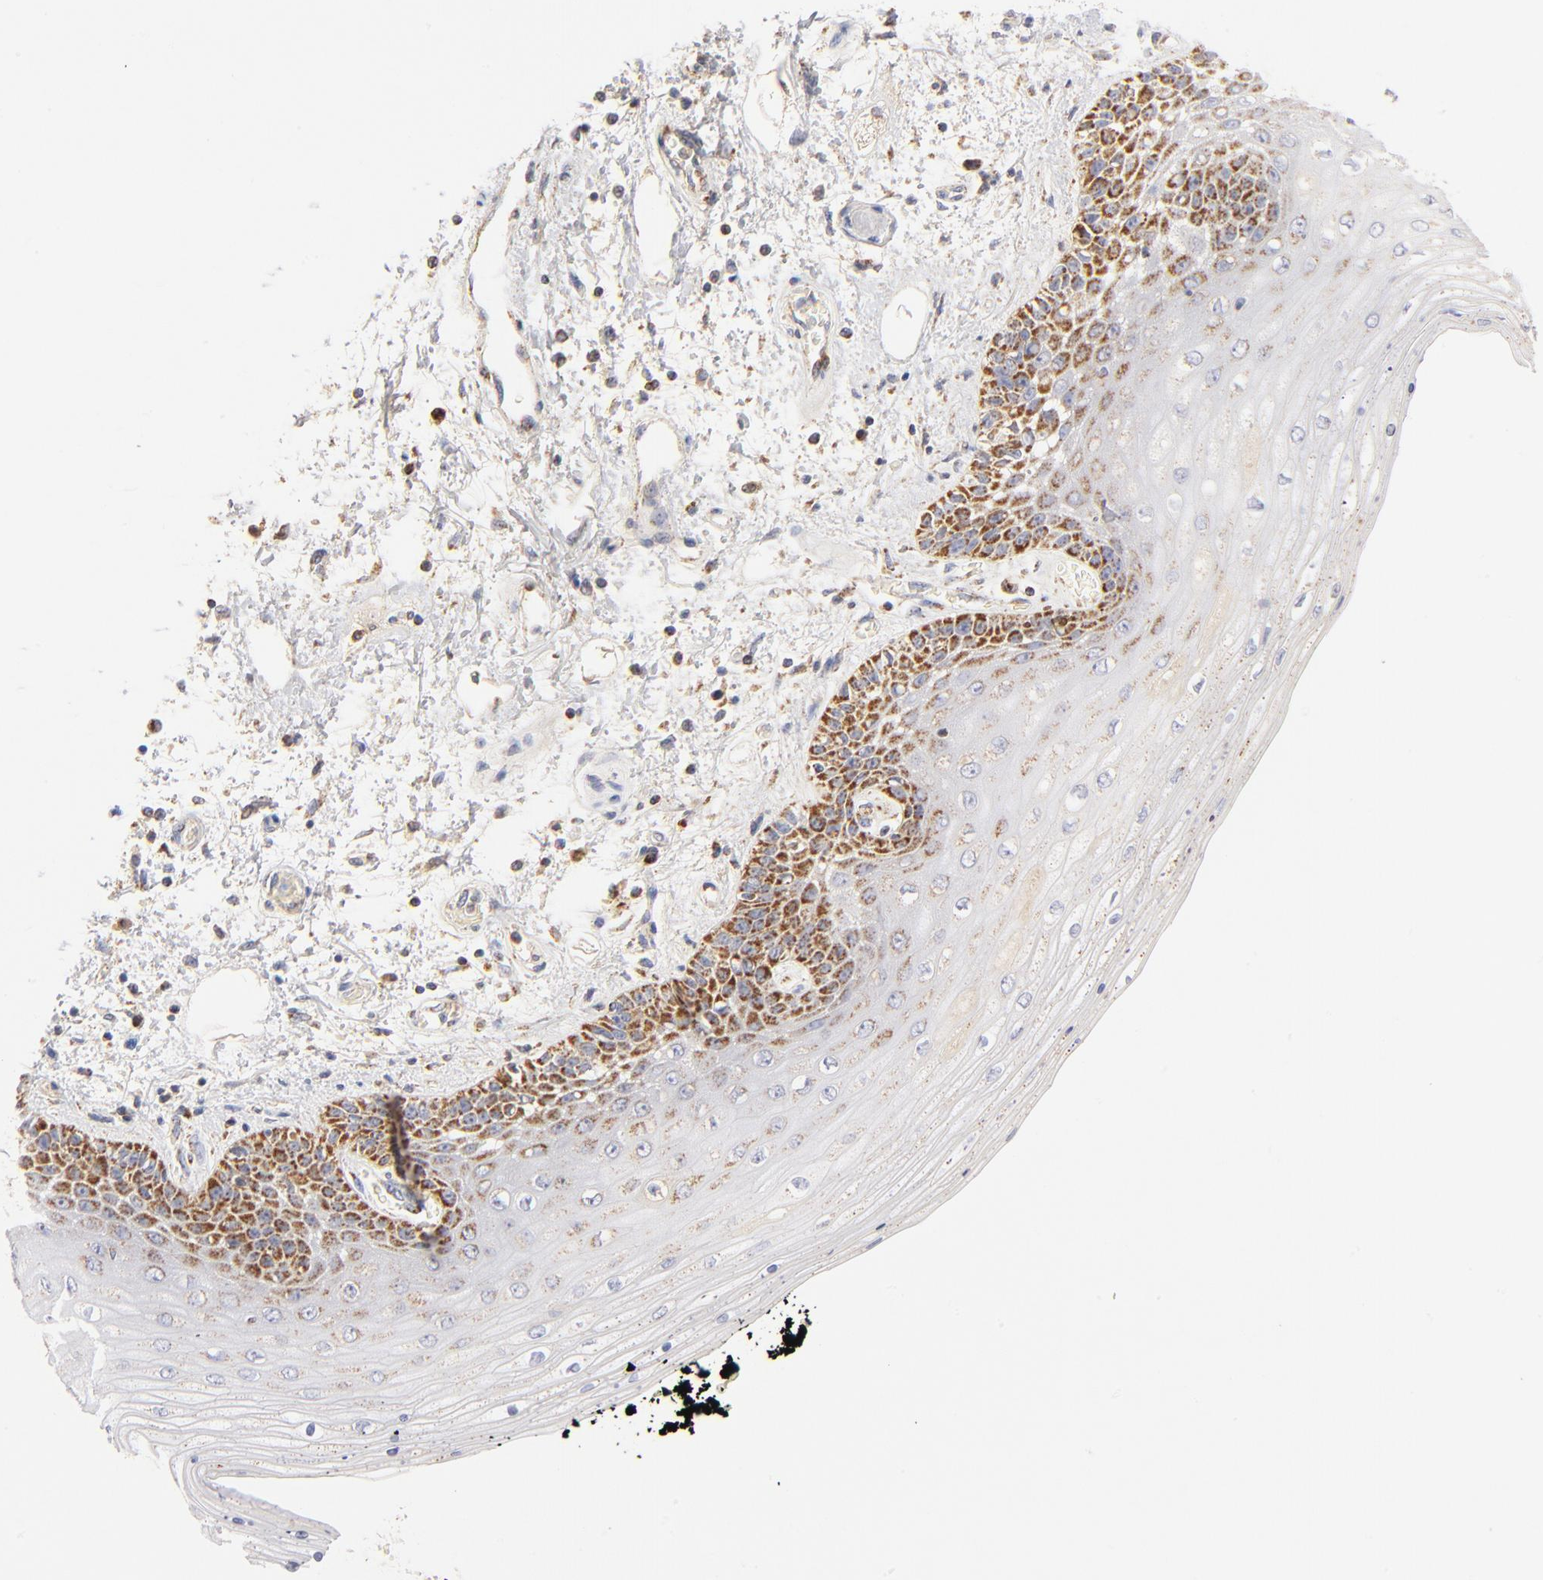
{"staining": {"intensity": "moderate", "quantity": "25%-75%", "location": "cytoplasmic/membranous"}, "tissue": "skin", "cell_type": "Epidermal cells", "image_type": "normal", "snomed": [{"axis": "morphology", "description": "Normal tissue, NOS"}, {"axis": "topography", "description": "Anal"}], "caption": "A histopathology image of skin stained for a protein reveals moderate cytoplasmic/membranous brown staining in epidermal cells.", "gene": "DLAT", "patient": {"sex": "female", "age": 46}}